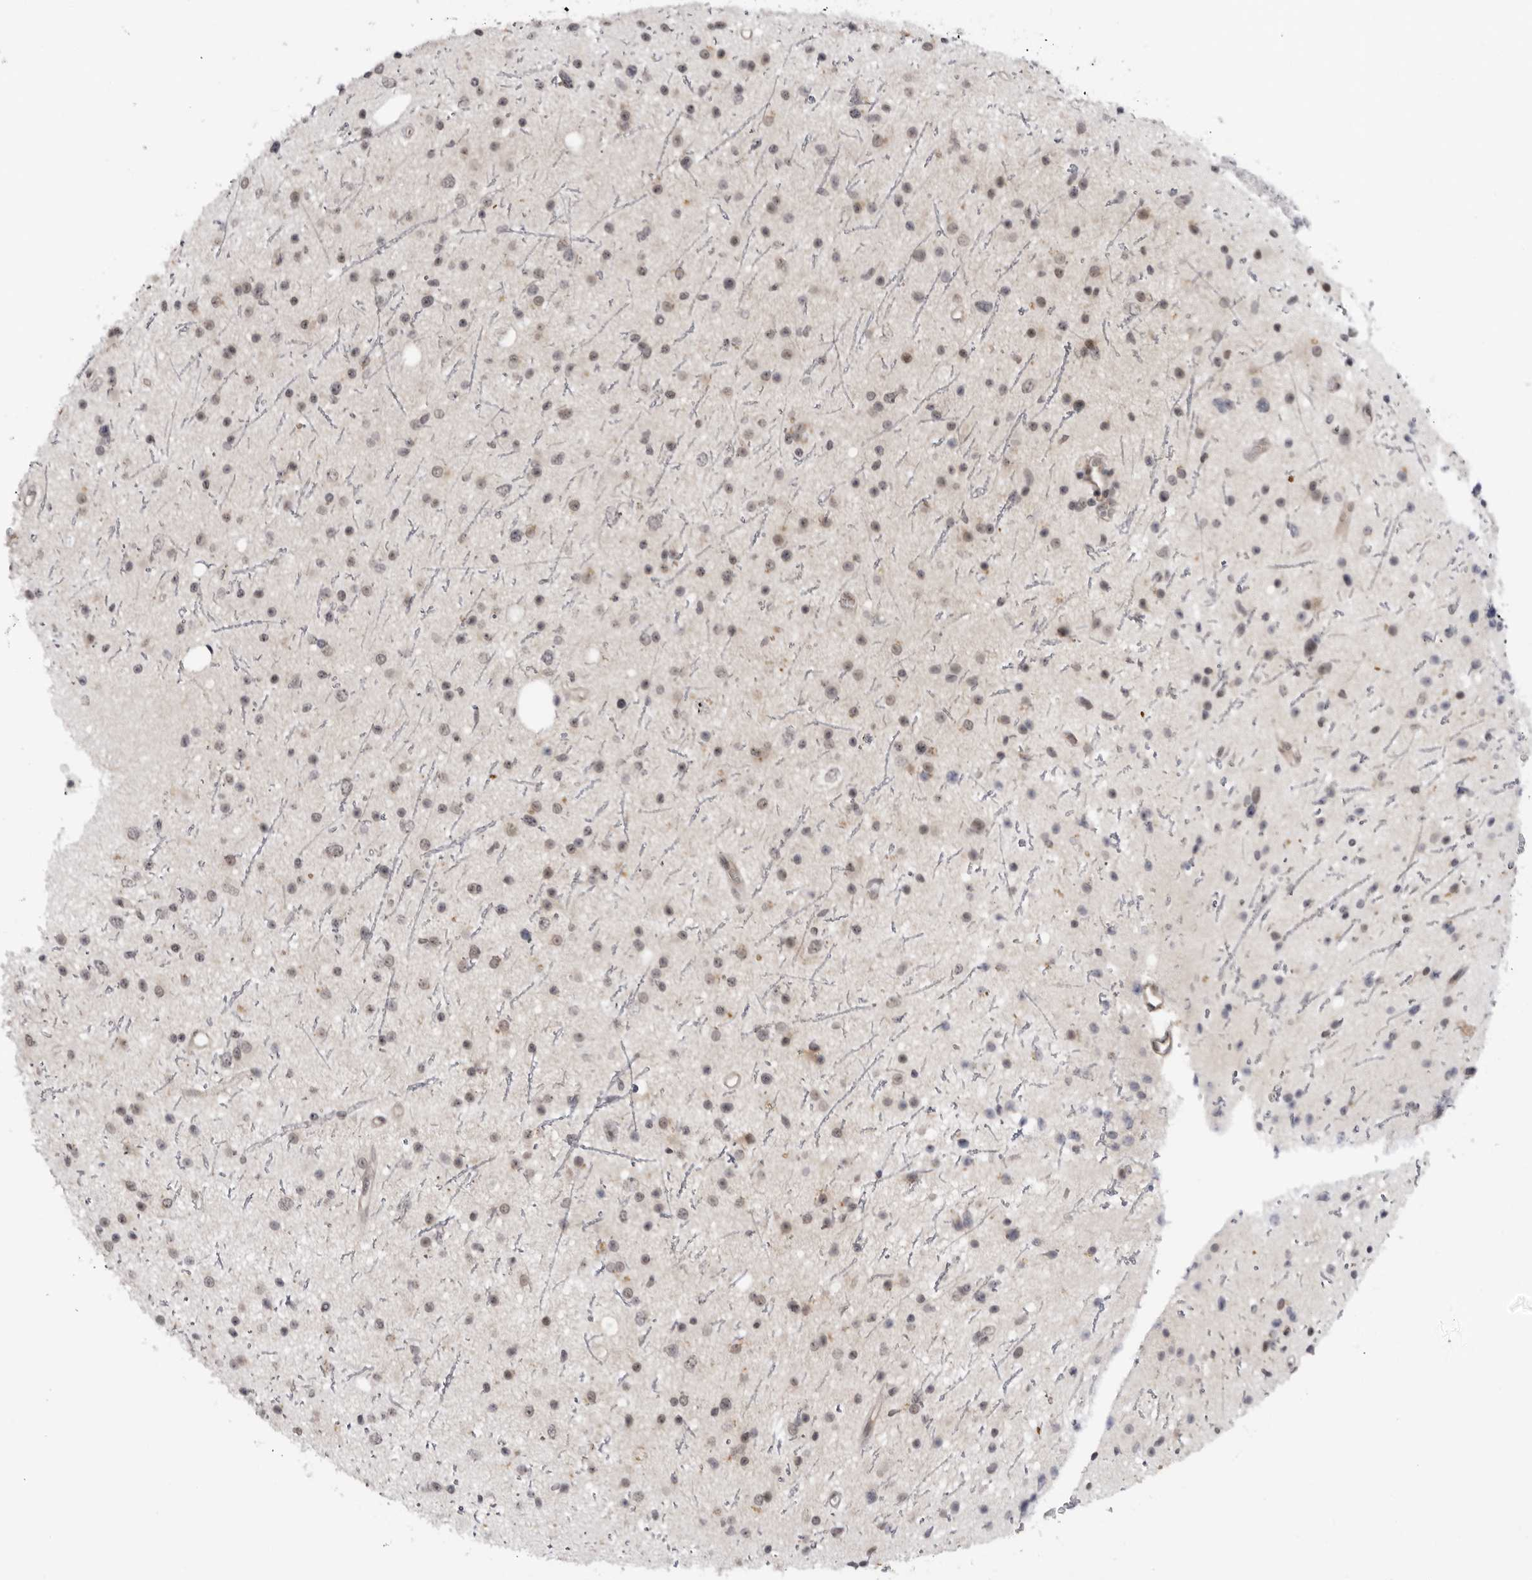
{"staining": {"intensity": "weak", "quantity": ">75%", "location": "nuclear"}, "tissue": "glioma", "cell_type": "Tumor cells", "image_type": "cancer", "snomed": [{"axis": "morphology", "description": "Glioma, malignant, Low grade"}, {"axis": "topography", "description": "Cerebral cortex"}], "caption": "Protein analysis of low-grade glioma (malignant) tissue displays weak nuclear positivity in about >75% of tumor cells.", "gene": "ALPK2", "patient": {"sex": "female", "age": 39}}